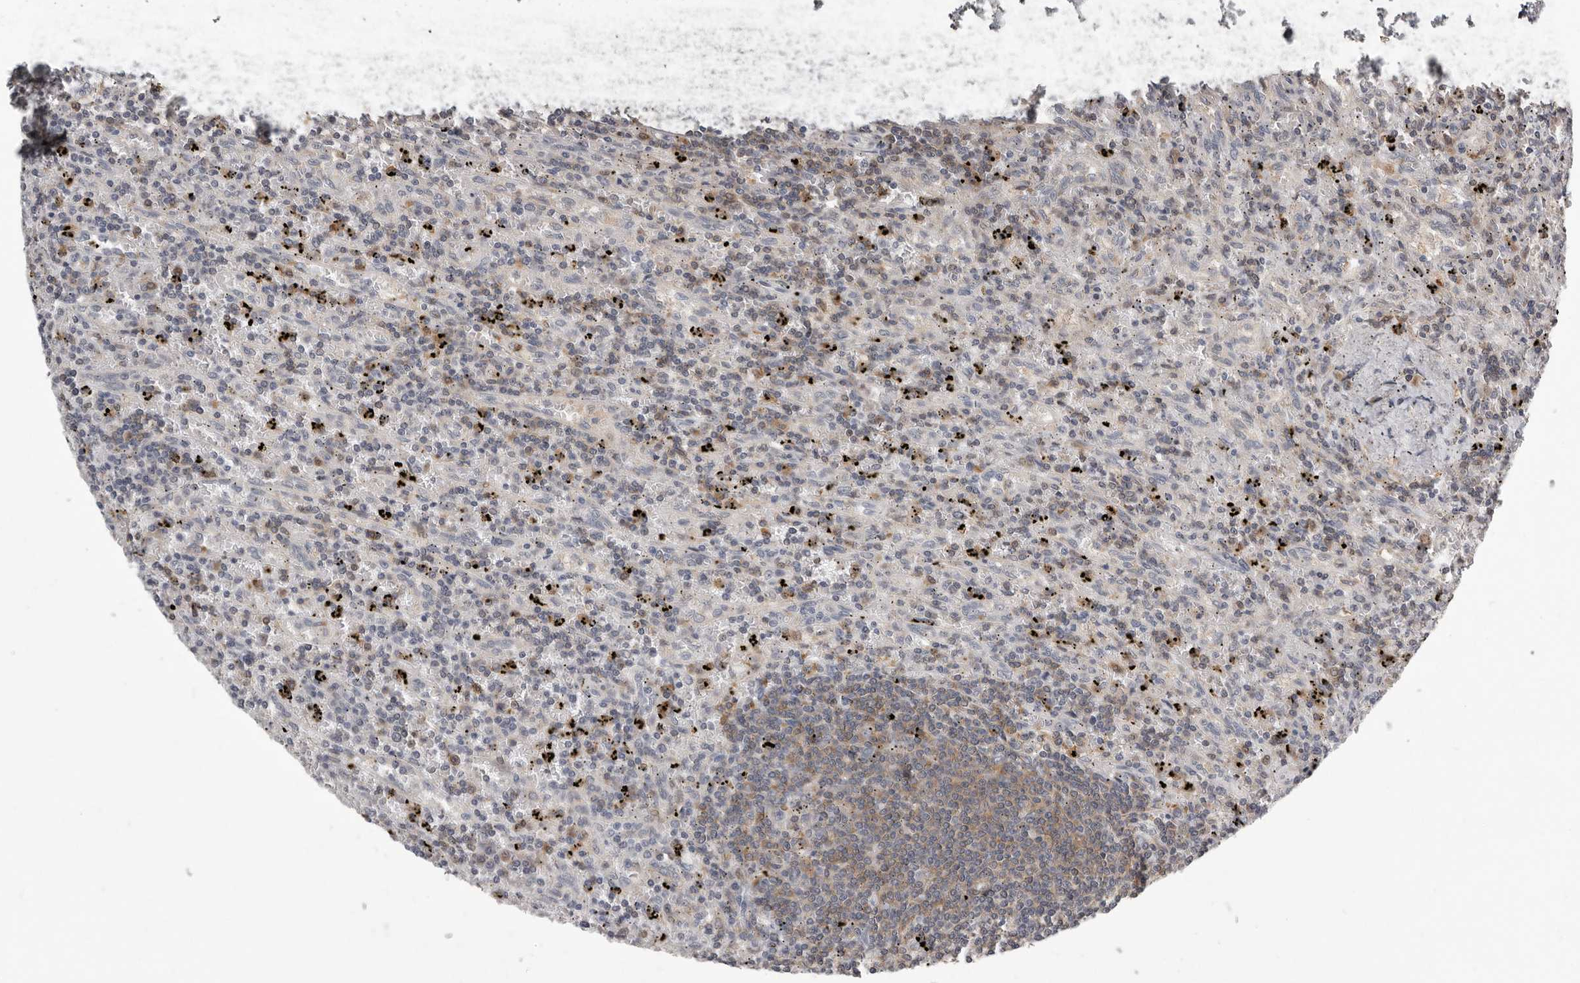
{"staining": {"intensity": "moderate", "quantity": "25%-75%", "location": "cytoplasmic/membranous"}, "tissue": "lymphoma", "cell_type": "Tumor cells", "image_type": "cancer", "snomed": [{"axis": "morphology", "description": "Malignant lymphoma, non-Hodgkin's type, Low grade"}, {"axis": "topography", "description": "Spleen"}], "caption": "Lymphoma stained for a protein (brown) reveals moderate cytoplasmic/membranous positive staining in approximately 25%-75% of tumor cells.", "gene": "RALGPS2", "patient": {"sex": "male", "age": 76}}